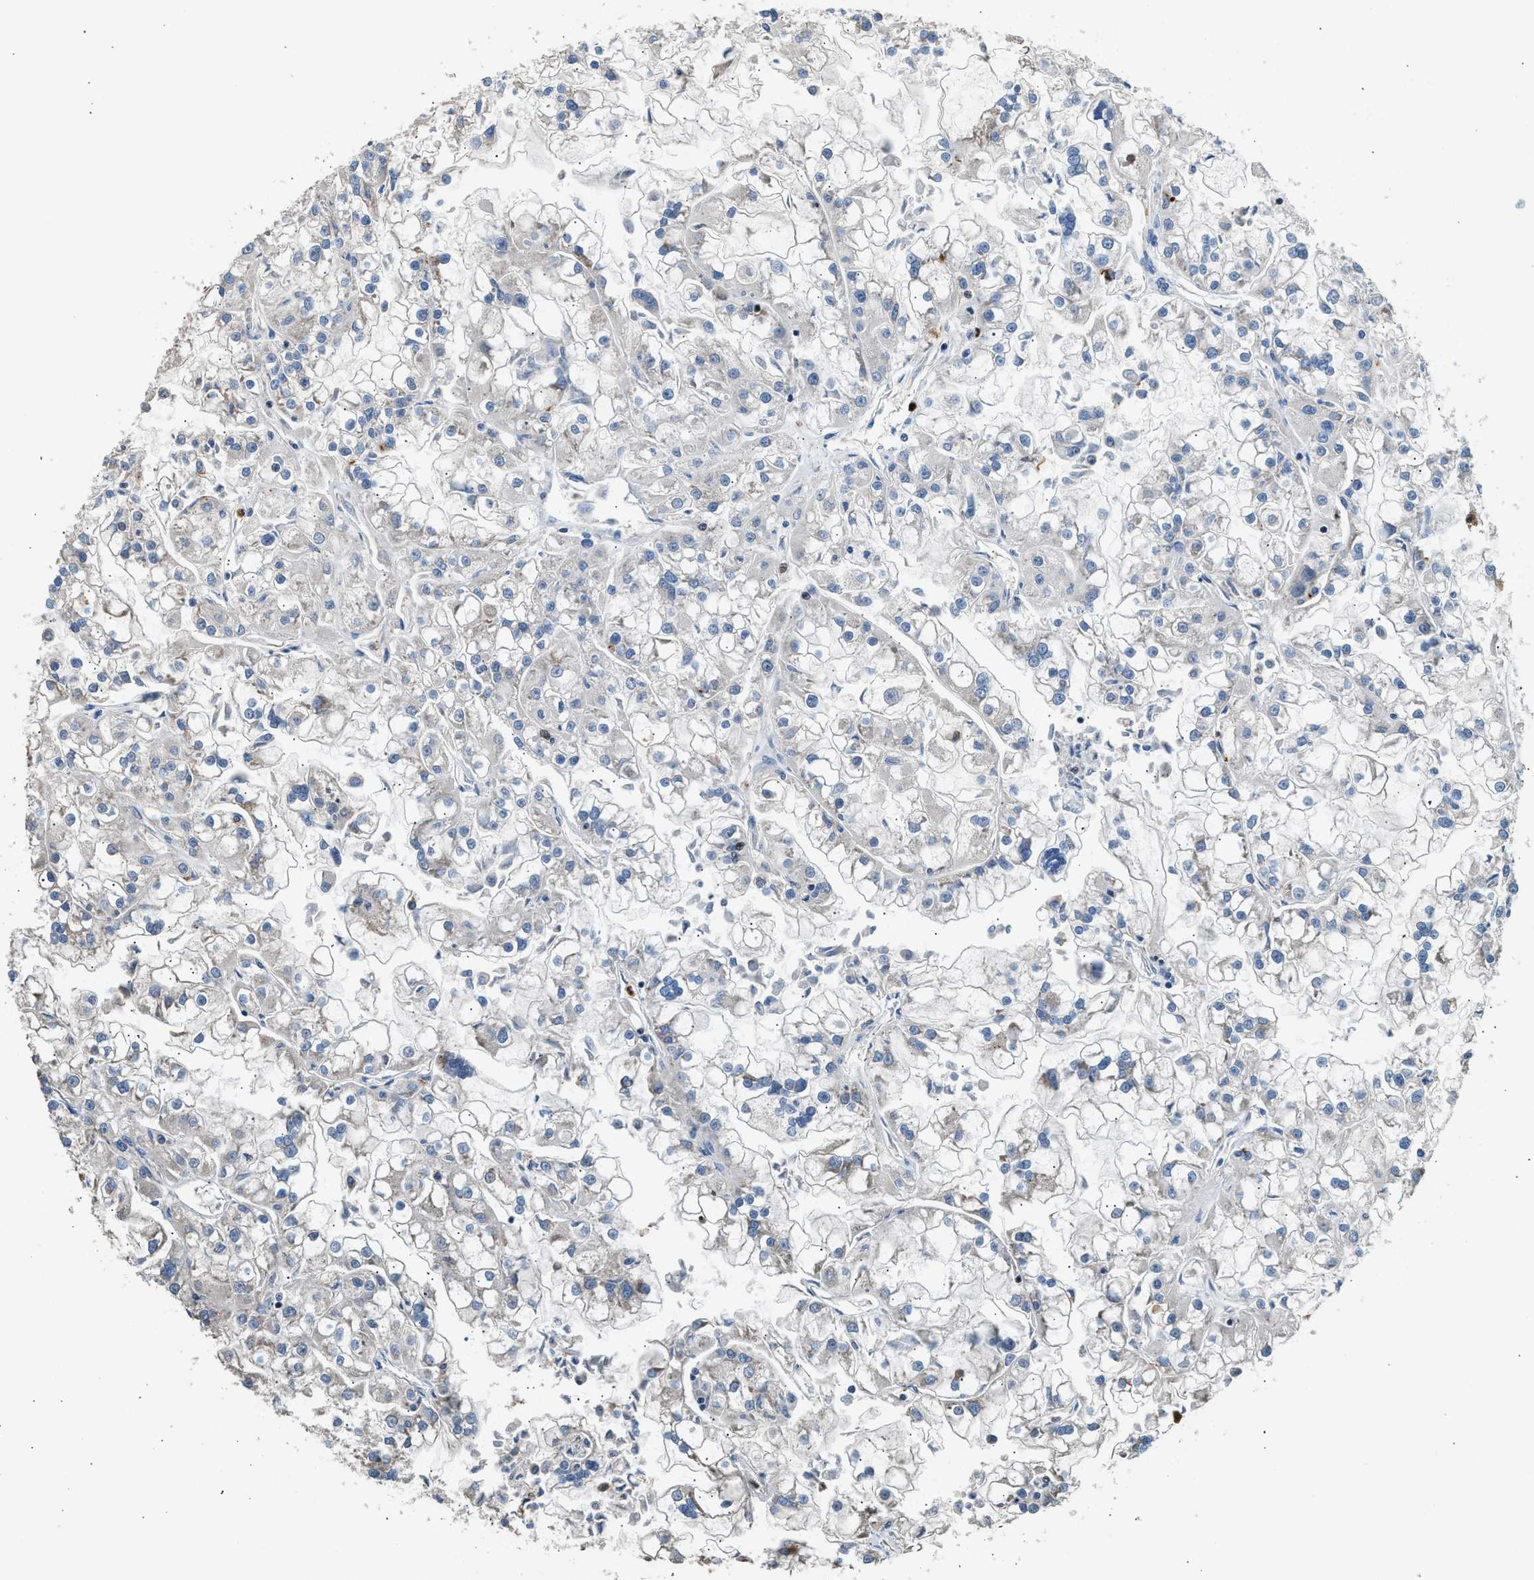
{"staining": {"intensity": "negative", "quantity": "none", "location": "none"}, "tissue": "renal cancer", "cell_type": "Tumor cells", "image_type": "cancer", "snomed": [{"axis": "morphology", "description": "Adenocarcinoma, NOS"}, {"axis": "topography", "description": "Kidney"}], "caption": "High magnification brightfield microscopy of renal cancer stained with DAB (brown) and counterstained with hematoxylin (blue): tumor cells show no significant positivity.", "gene": "TOX", "patient": {"sex": "female", "age": 52}}